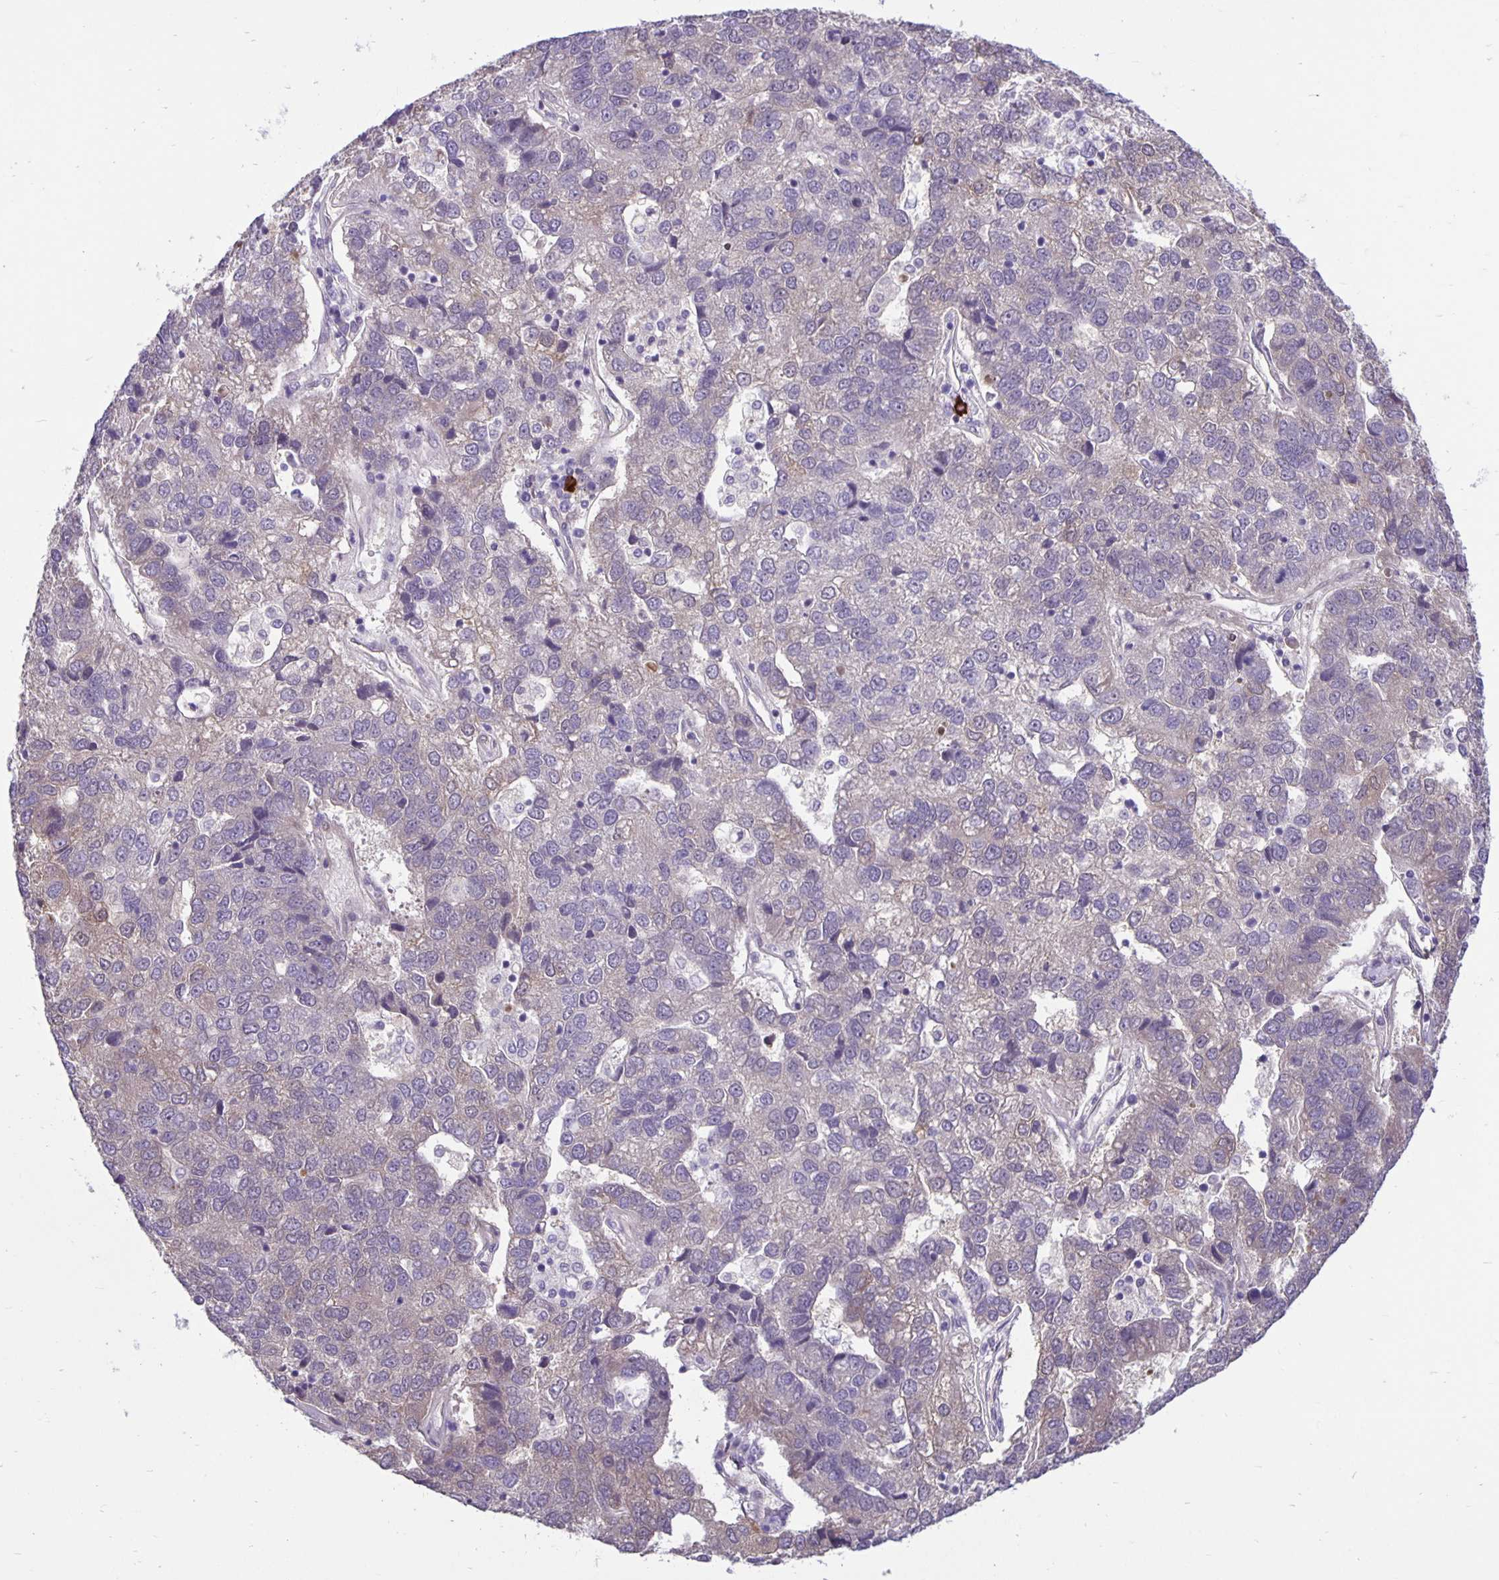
{"staining": {"intensity": "negative", "quantity": "none", "location": "none"}, "tissue": "pancreatic cancer", "cell_type": "Tumor cells", "image_type": "cancer", "snomed": [{"axis": "morphology", "description": "Adenocarcinoma, NOS"}, {"axis": "topography", "description": "Pancreas"}], "caption": "A photomicrograph of human pancreatic cancer (adenocarcinoma) is negative for staining in tumor cells.", "gene": "TAX1BP3", "patient": {"sex": "female", "age": 61}}